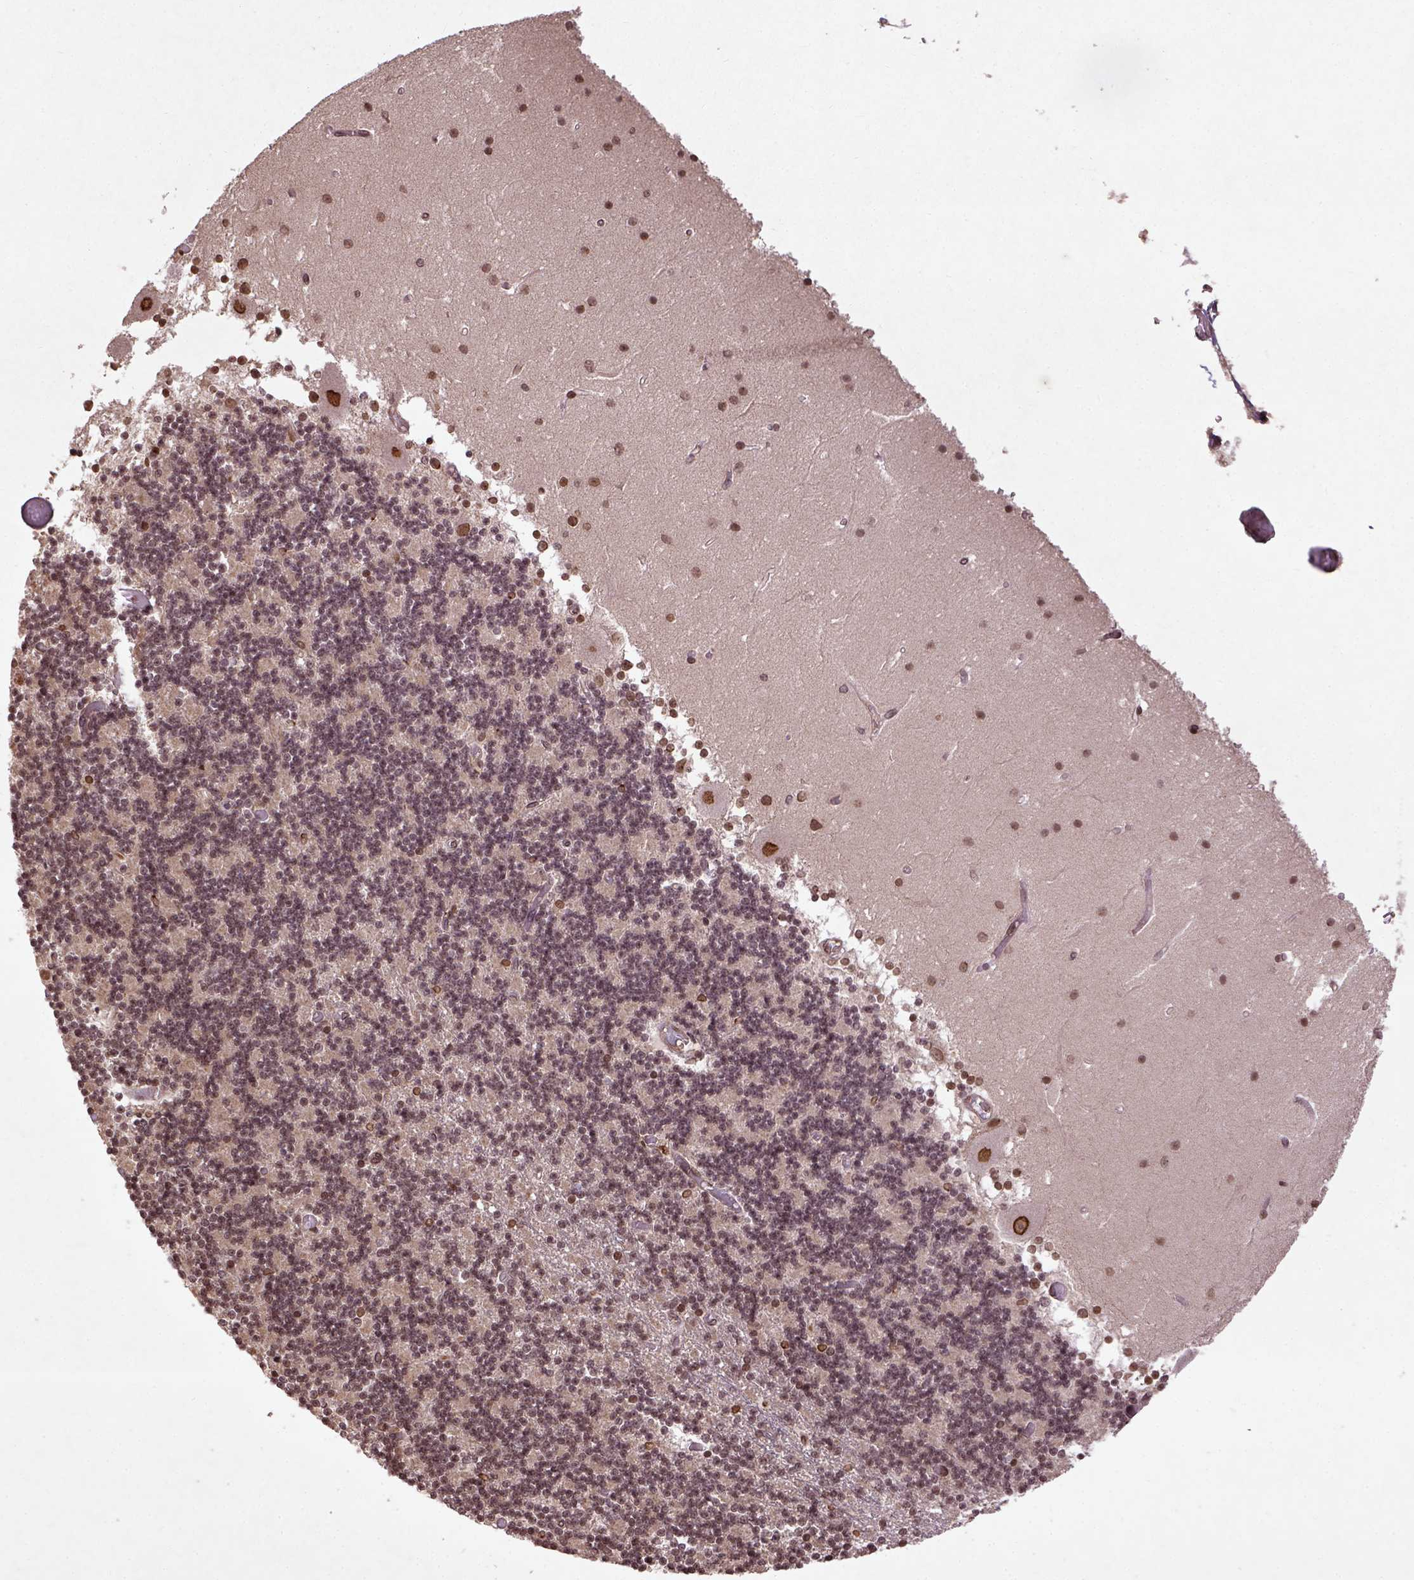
{"staining": {"intensity": "weak", "quantity": "25%-75%", "location": "nuclear"}, "tissue": "cerebellum", "cell_type": "Cells in granular layer", "image_type": "normal", "snomed": [{"axis": "morphology", "description": "Normal tissue, NOS"}, {"axis": "topography", "description": "Cerebellum"}], "caption": "A brown stain shows weak nuclear staining of a protein in cells in granular layer of normal cerebellum.", "gene": "BANF1", "patient": {"sex": "female", "age": 28}}